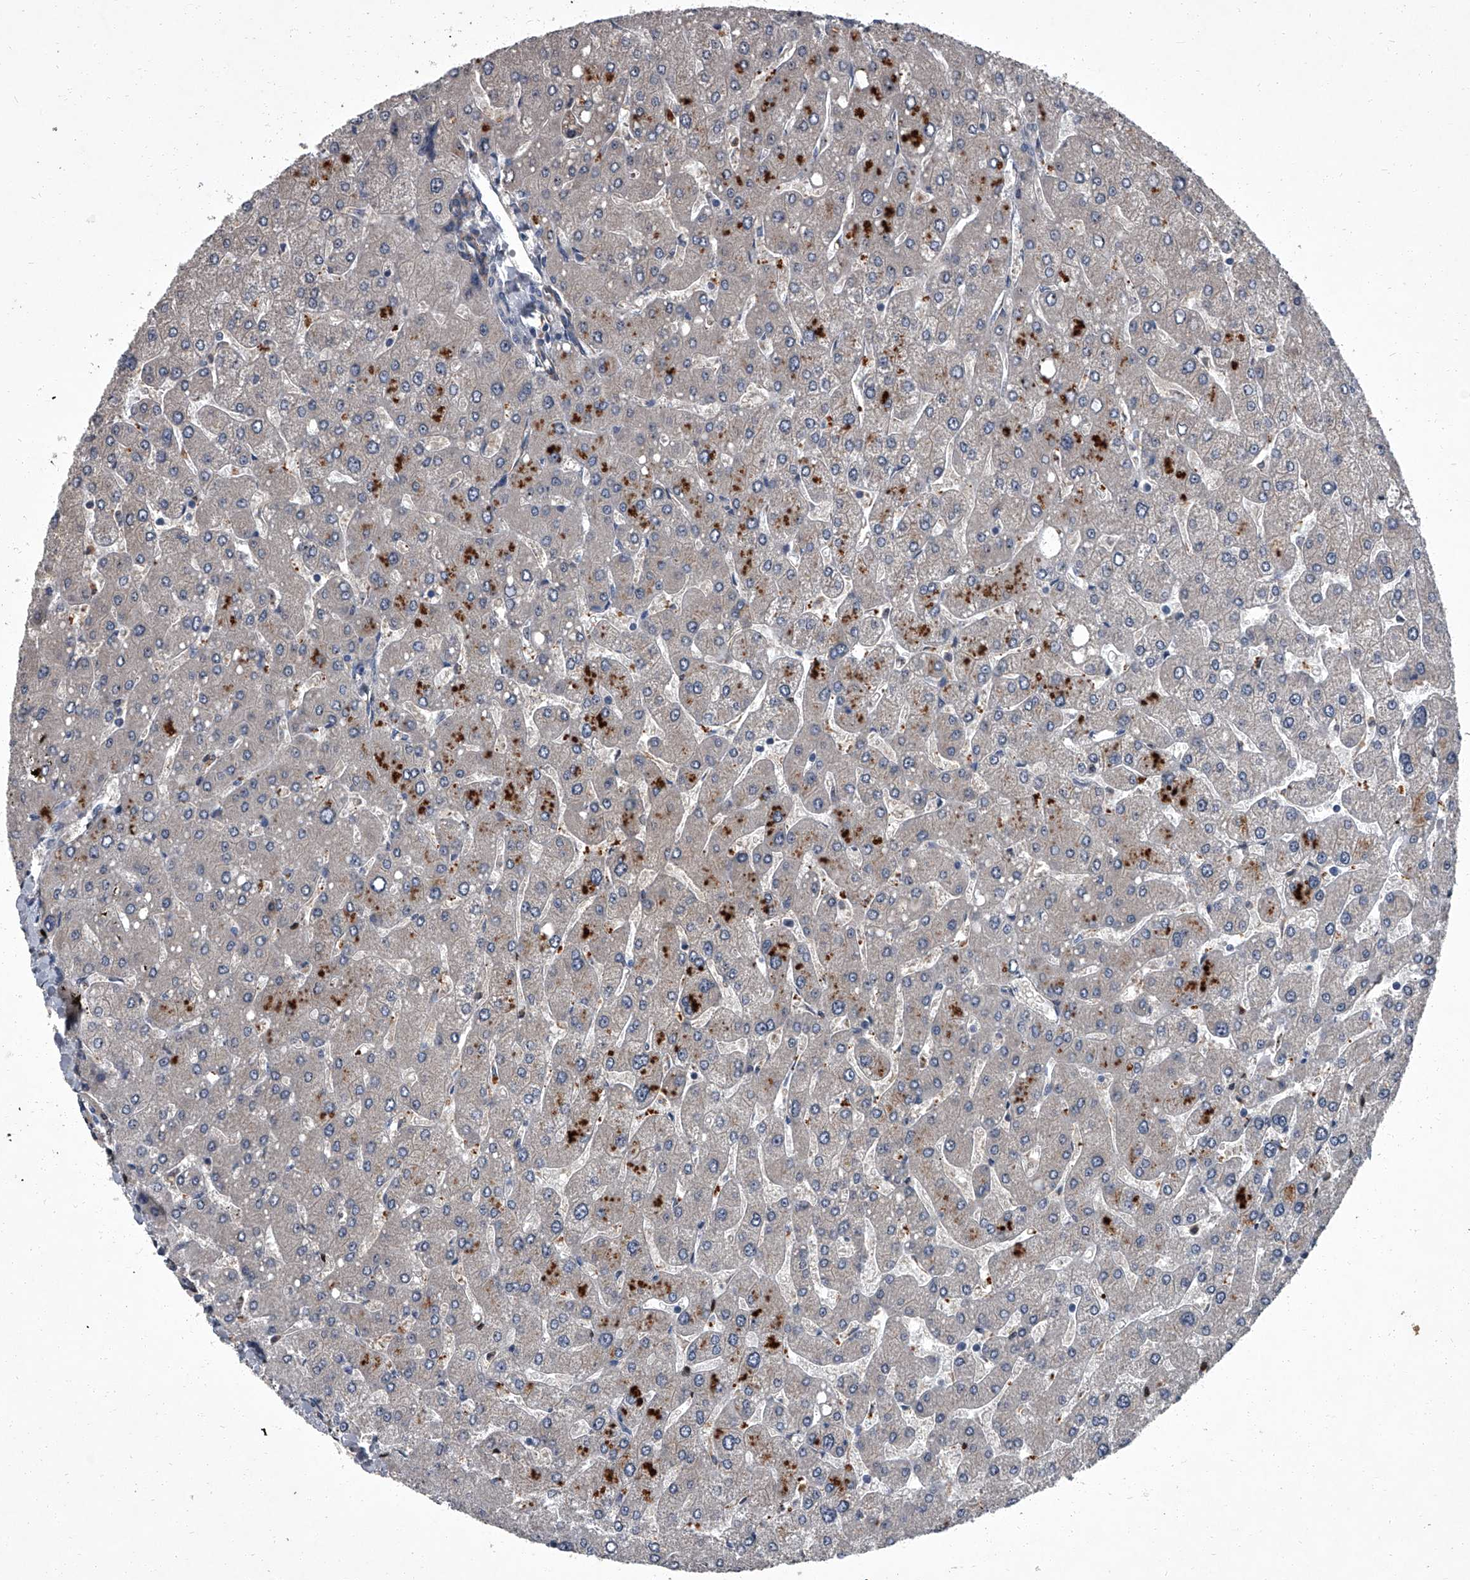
{"staining": {"intensity": "negative", "quantity": "none", "location": "none"}, "tissue": "liver", "cell_type": "Cholangiocytes", "image_type": "normal", "snomed": [{"axis": "morphology", "description": "Normal tissue, NOS"}, {"axis": "topography", "description": "Liver"}], "caption": "Cholangiocytes show no significant expression in normal liver. Nuclei are stained in blue.", "gene": "SIRT4", "patient": {"sex": "male", "age": 55}}